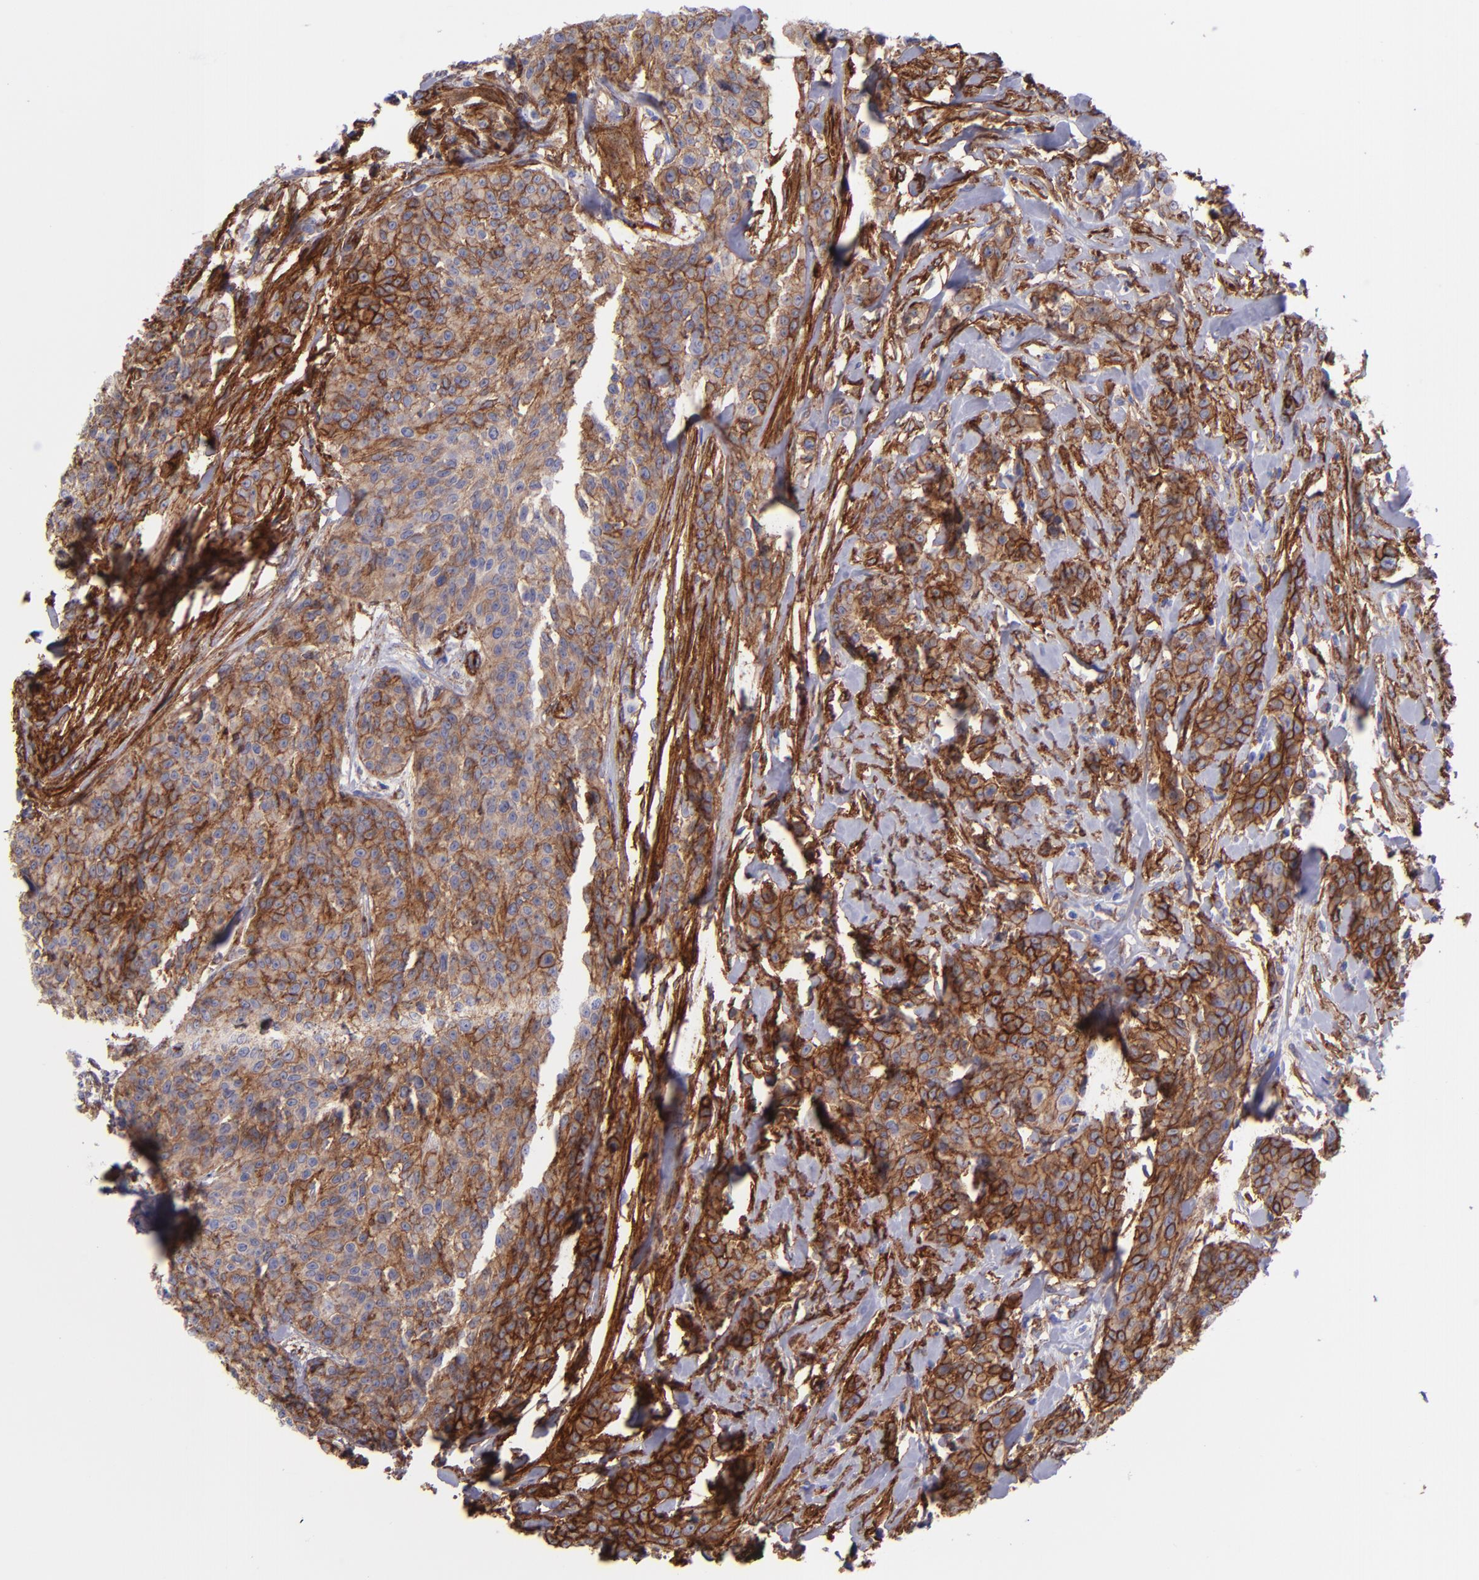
{"staining": {"intensity": "strong", "quantity": ">75%", "location": "cytoplasmic/membranous"}, "tissue": "urothelial cancer", "cell_type": "Tumor cells", "image_type": "cancer", "snomed": [{"axis": "morphology", "description": "Urothelial carcinoma, High grade"}, {"axis": "topography", "description": "Urinary bladder"}], "caption": "IHC (DAB) staining of urothelial cancer displays strong cytoplasmic/membranous protein staining in approximately >75% of tumor cells.", "gene": "ITGAV", "patient": {"sex": "male", "age": 56}}